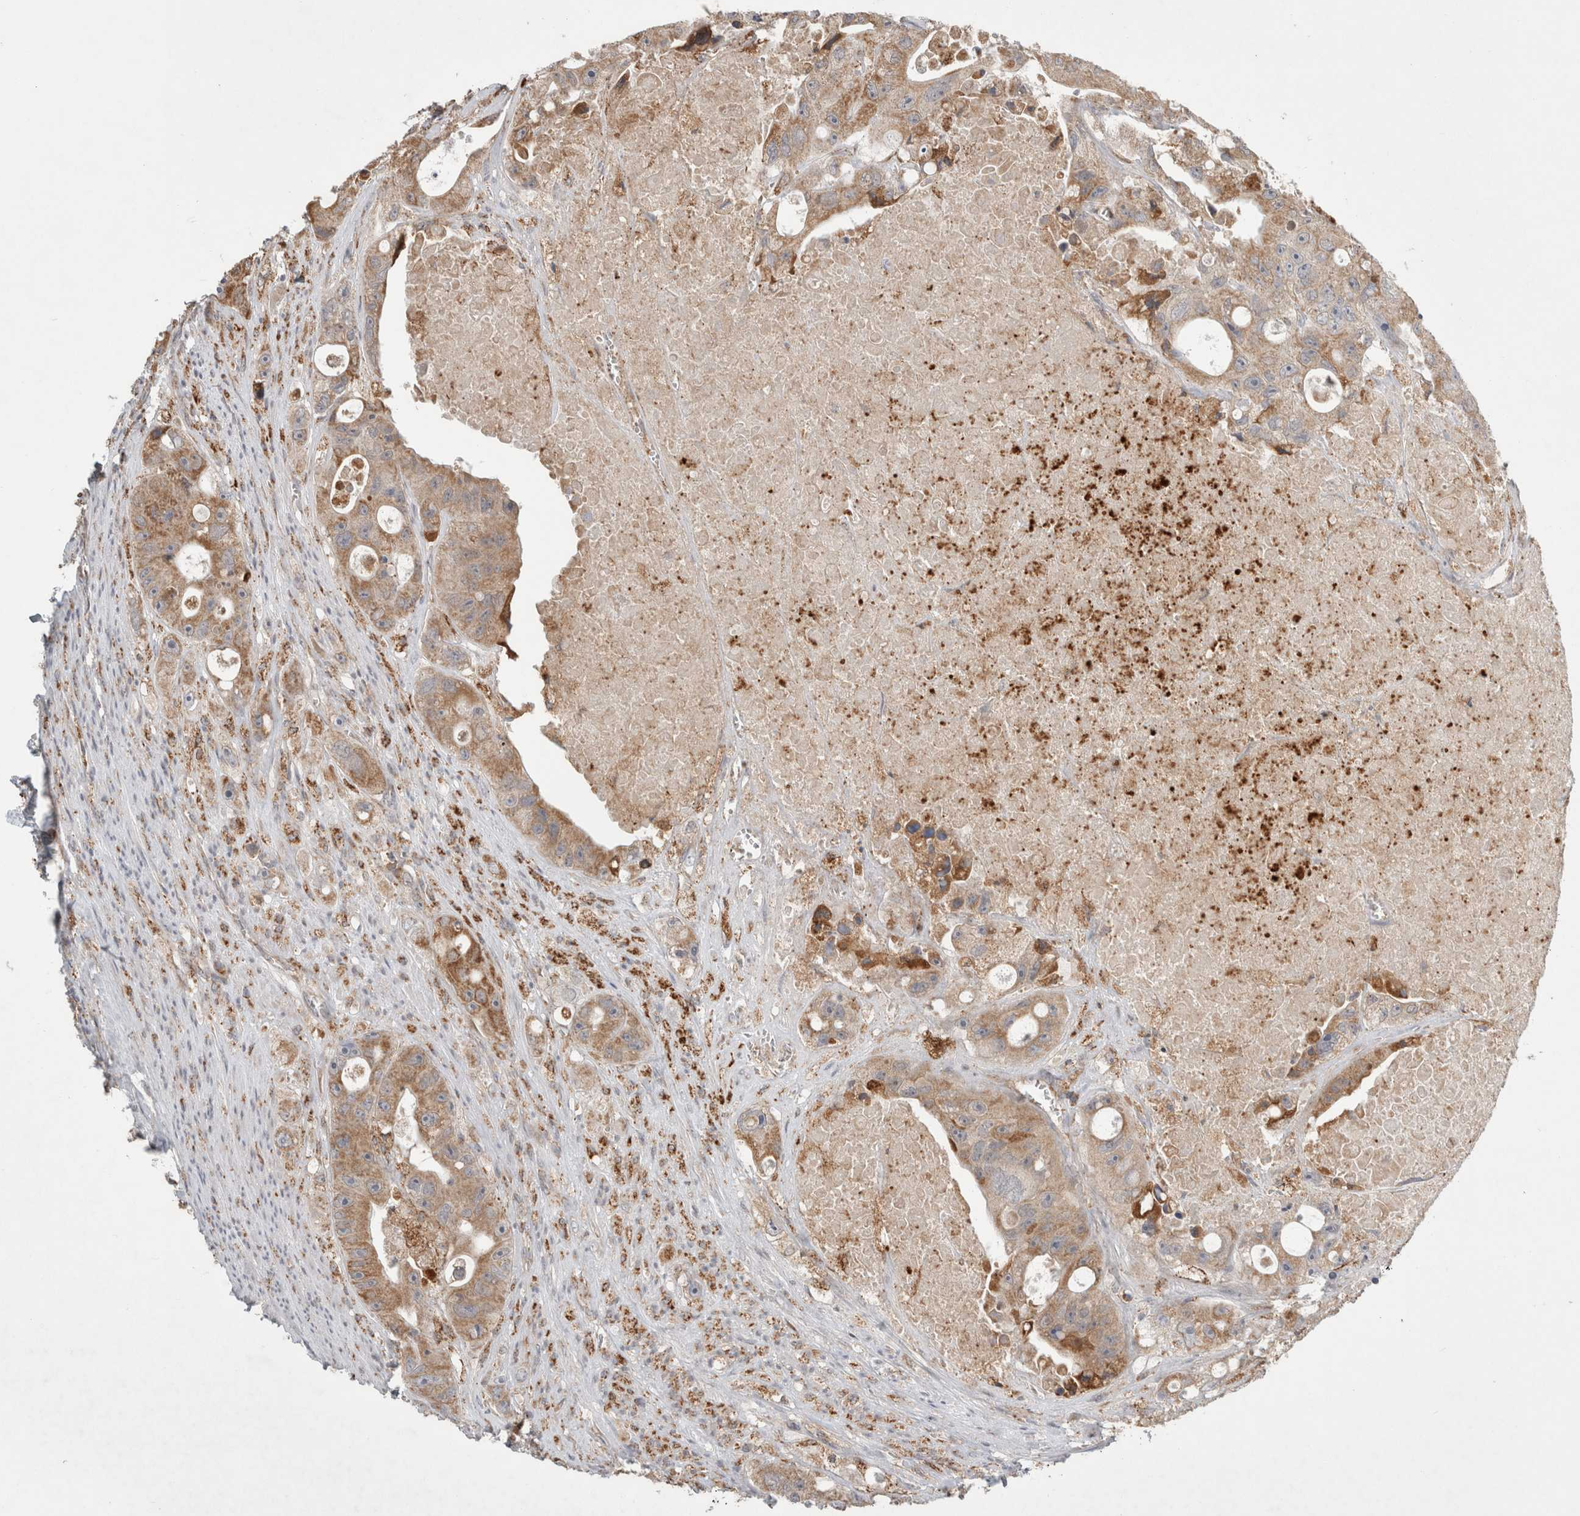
{"staining": {"intensity": "moderate", "quantity": ">75%", "location": "cytoplasmic/membranous"}, "tissue": "colorectal cancer", "cell_type": "Tumor cells", "image_type": "cancer", "snomed": [{"axis": "morphology", "description": "Adenocarcinoma, NOS"}, {"axis": "topography", "description": "Colon"}], "caption": "DAB immunohistochemical staining of adenocarcinoma (colorectal) demonstrates moderate cytoplasmic/membranous protein expression in approximately >75% of tumor cells.", "gene": "HROB", "patient": {"sex": "female", "age": 46}}